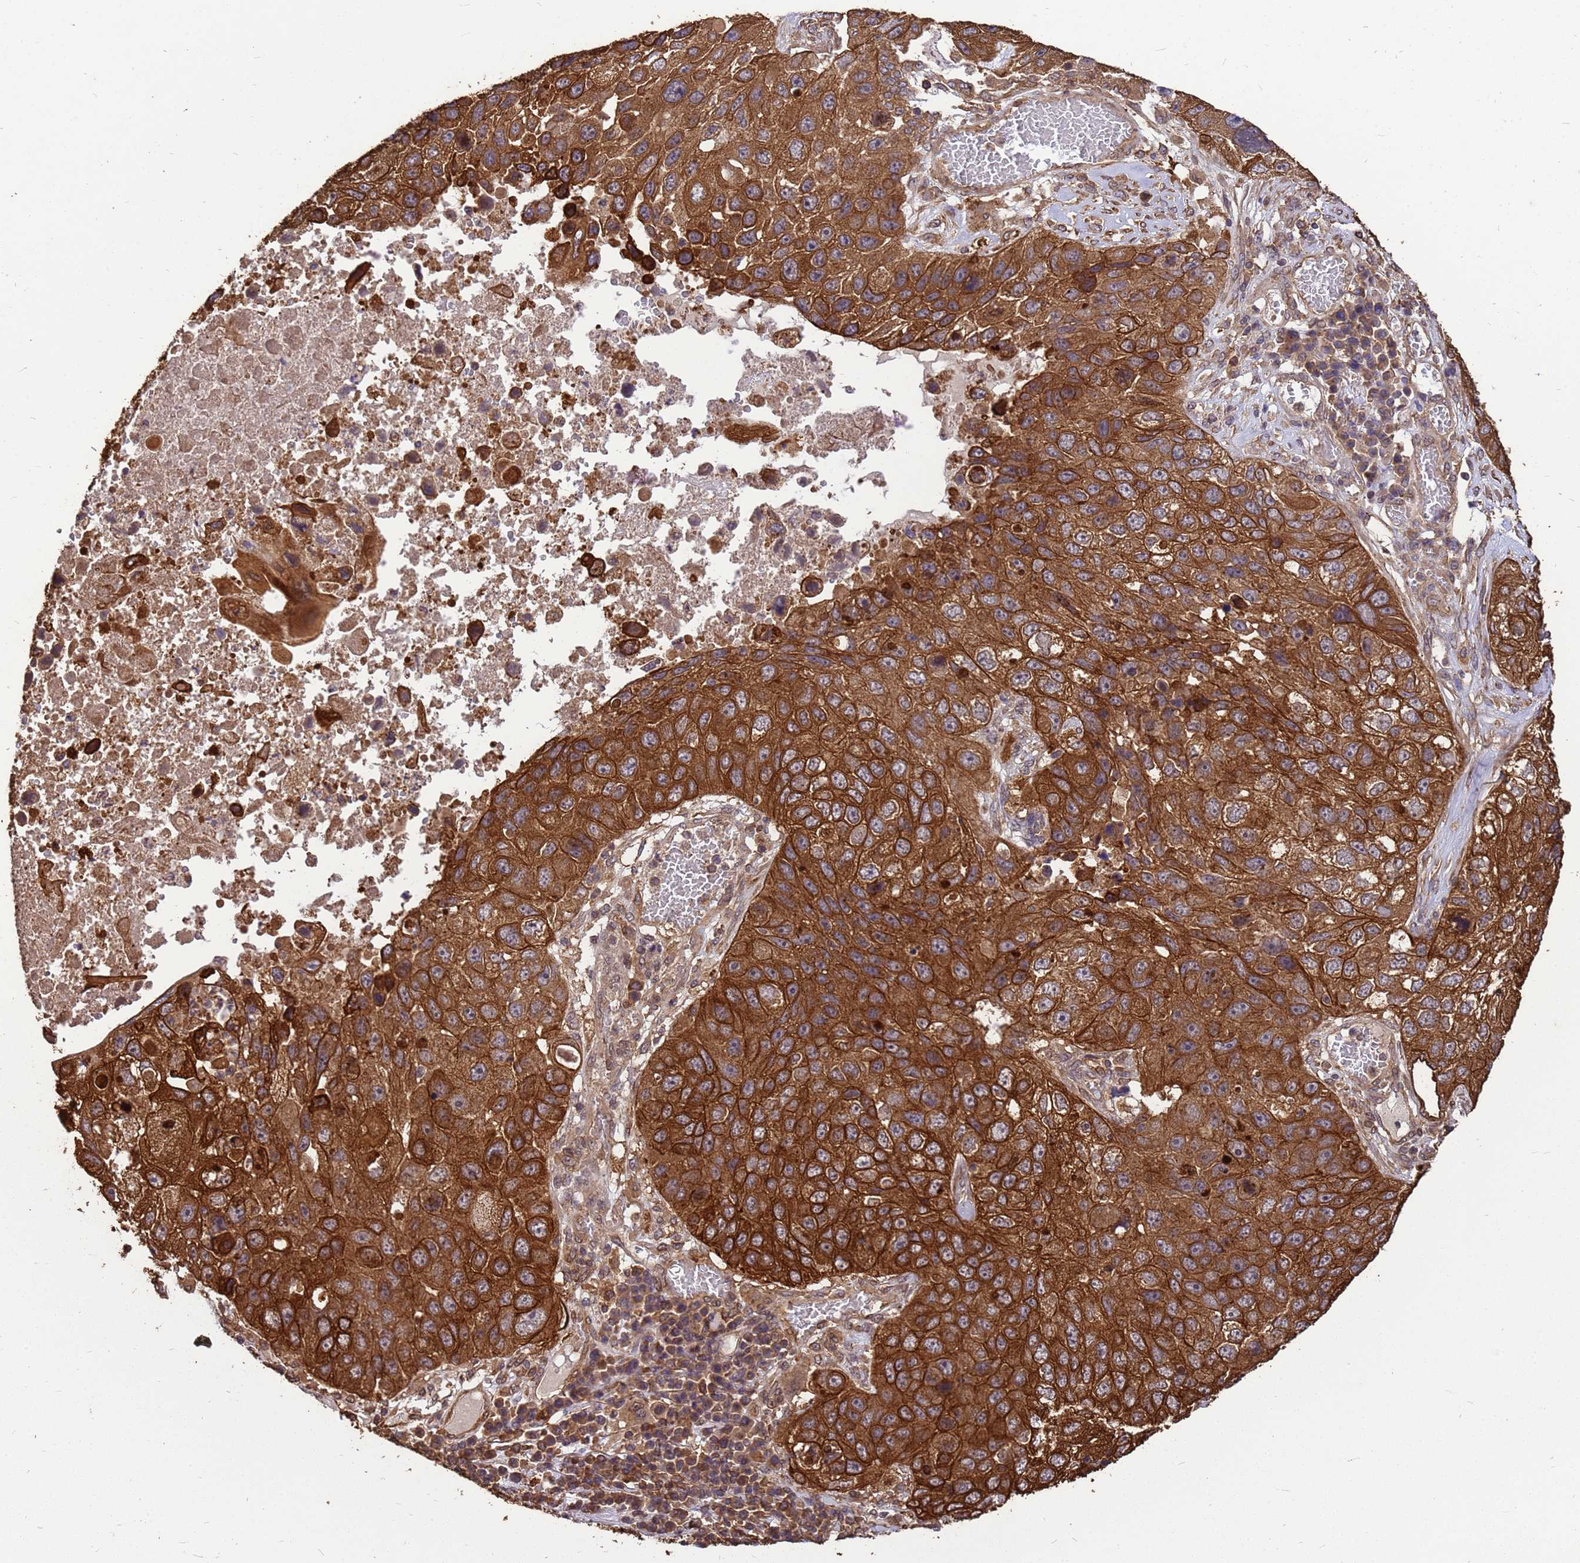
{"staining": {"intensity": "strong", "quantity": ">75%", "location": "cytoplasmic/membranous"}, "tissue": "lung cancer", "cell_type": "Tumor cells", "image_type": "cancer", "snomed": [{"axis": "morphology", "description": "Squamous cell carcinoma, NOS"}, {"axis": "topography", "description": "Lung"}], "caption": "High-power microscopy captured an immunohistochemistry (IHC) histopathology image of lung squamous cell carcinoma, revealing strong cytoplasmic/membranous positivity in approximately >75% of tumor cells.", "gene": "ZNF618", "patient": {"sex": "male", "age": 61}}